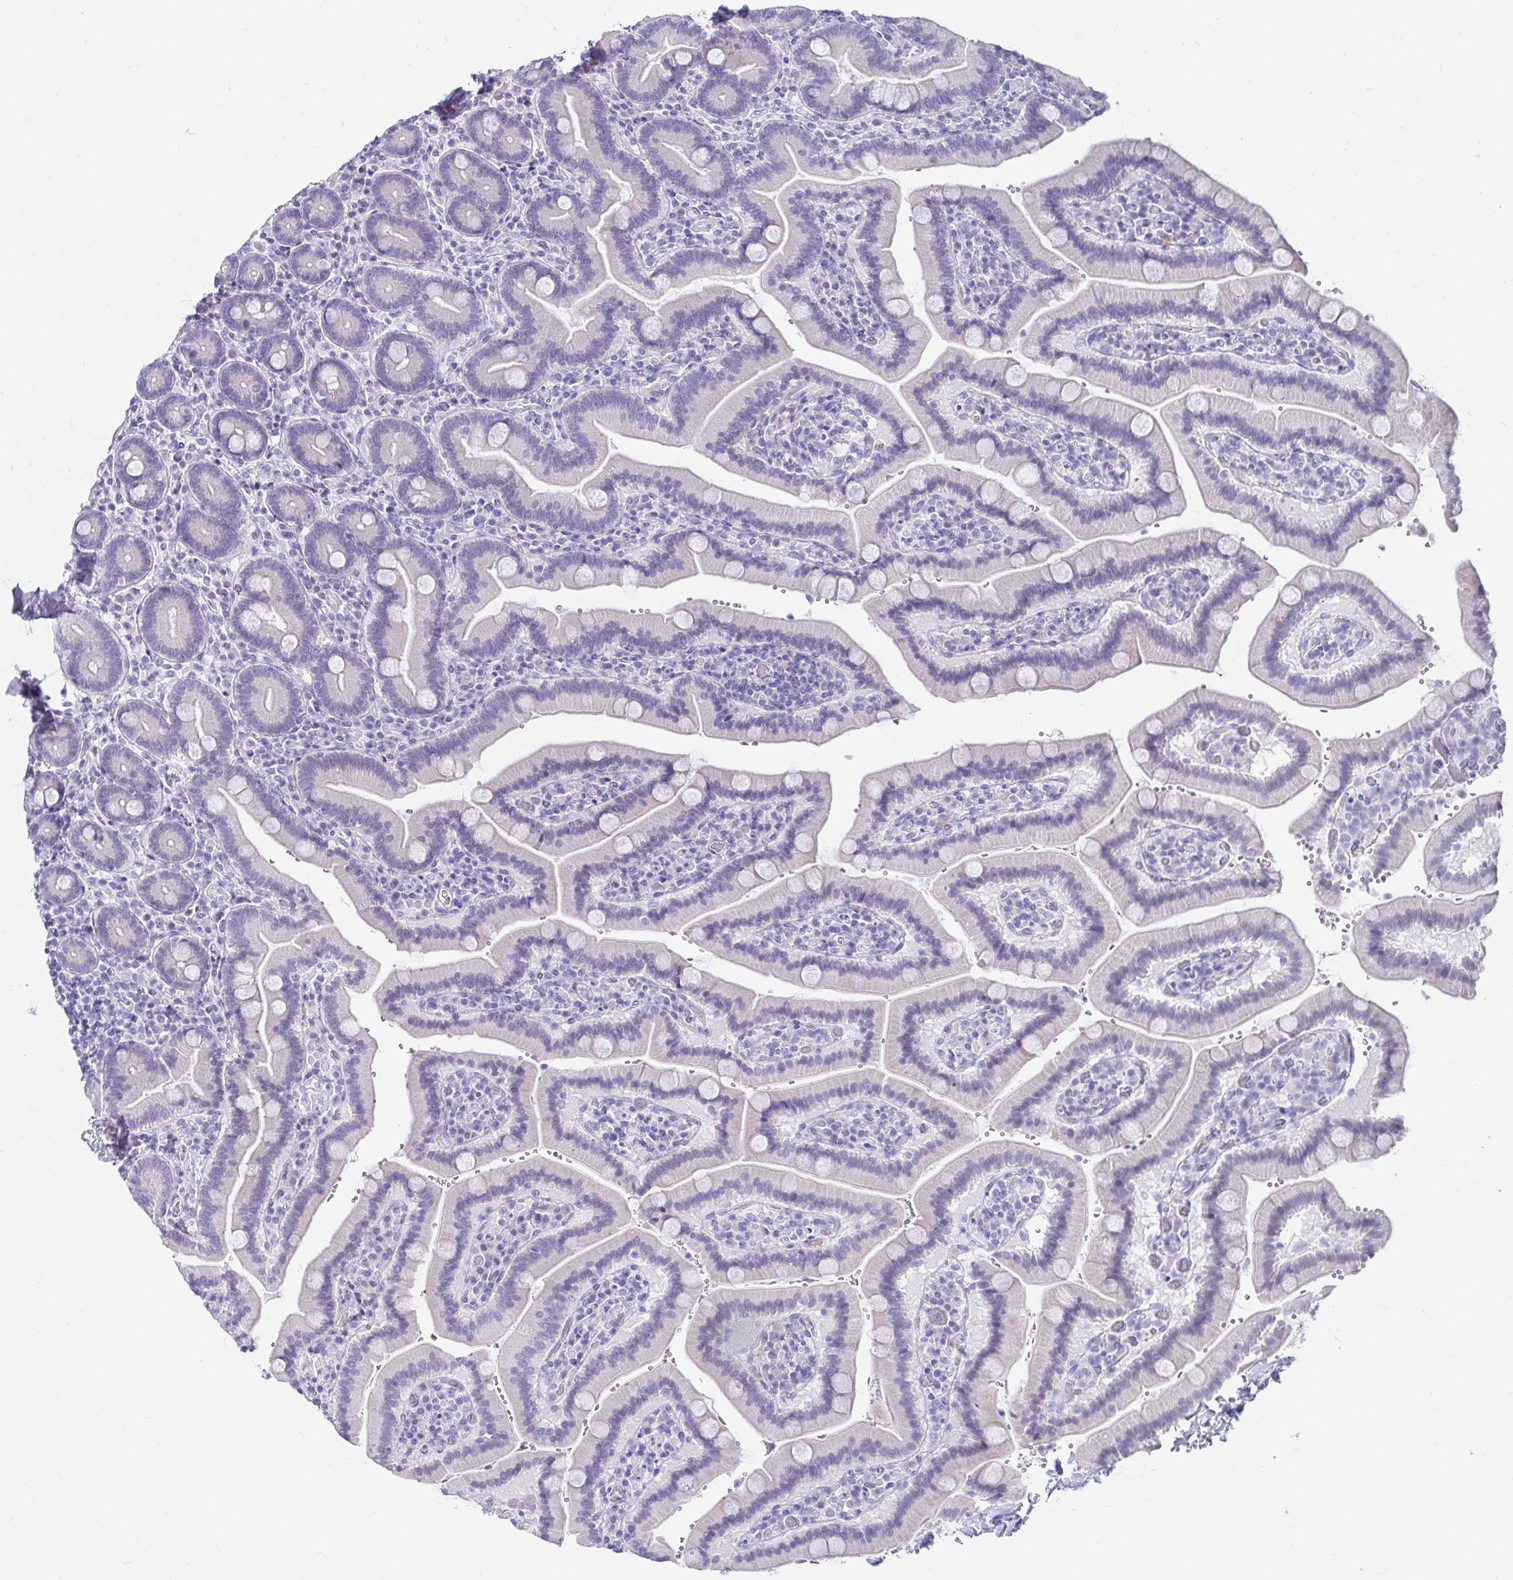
{"staining": {"intensity": "negative", "quantity": "none", "location": "none"}, "tissue": "duodenum", "cell_type": "Glandular cells", "image_type": "normal", "snomed": [{"axis": "morphology", "description": "Normal tissue, NOS"}, {"axis": "topography", "description": "Duodenum"}], "caption": "There is no significant positivity in glandular cells of duodenum. (DAB IHC with hematoxylin counter stain).", "gene": "ZPBP2", "patient": {"sex": "female", "age": 62}}